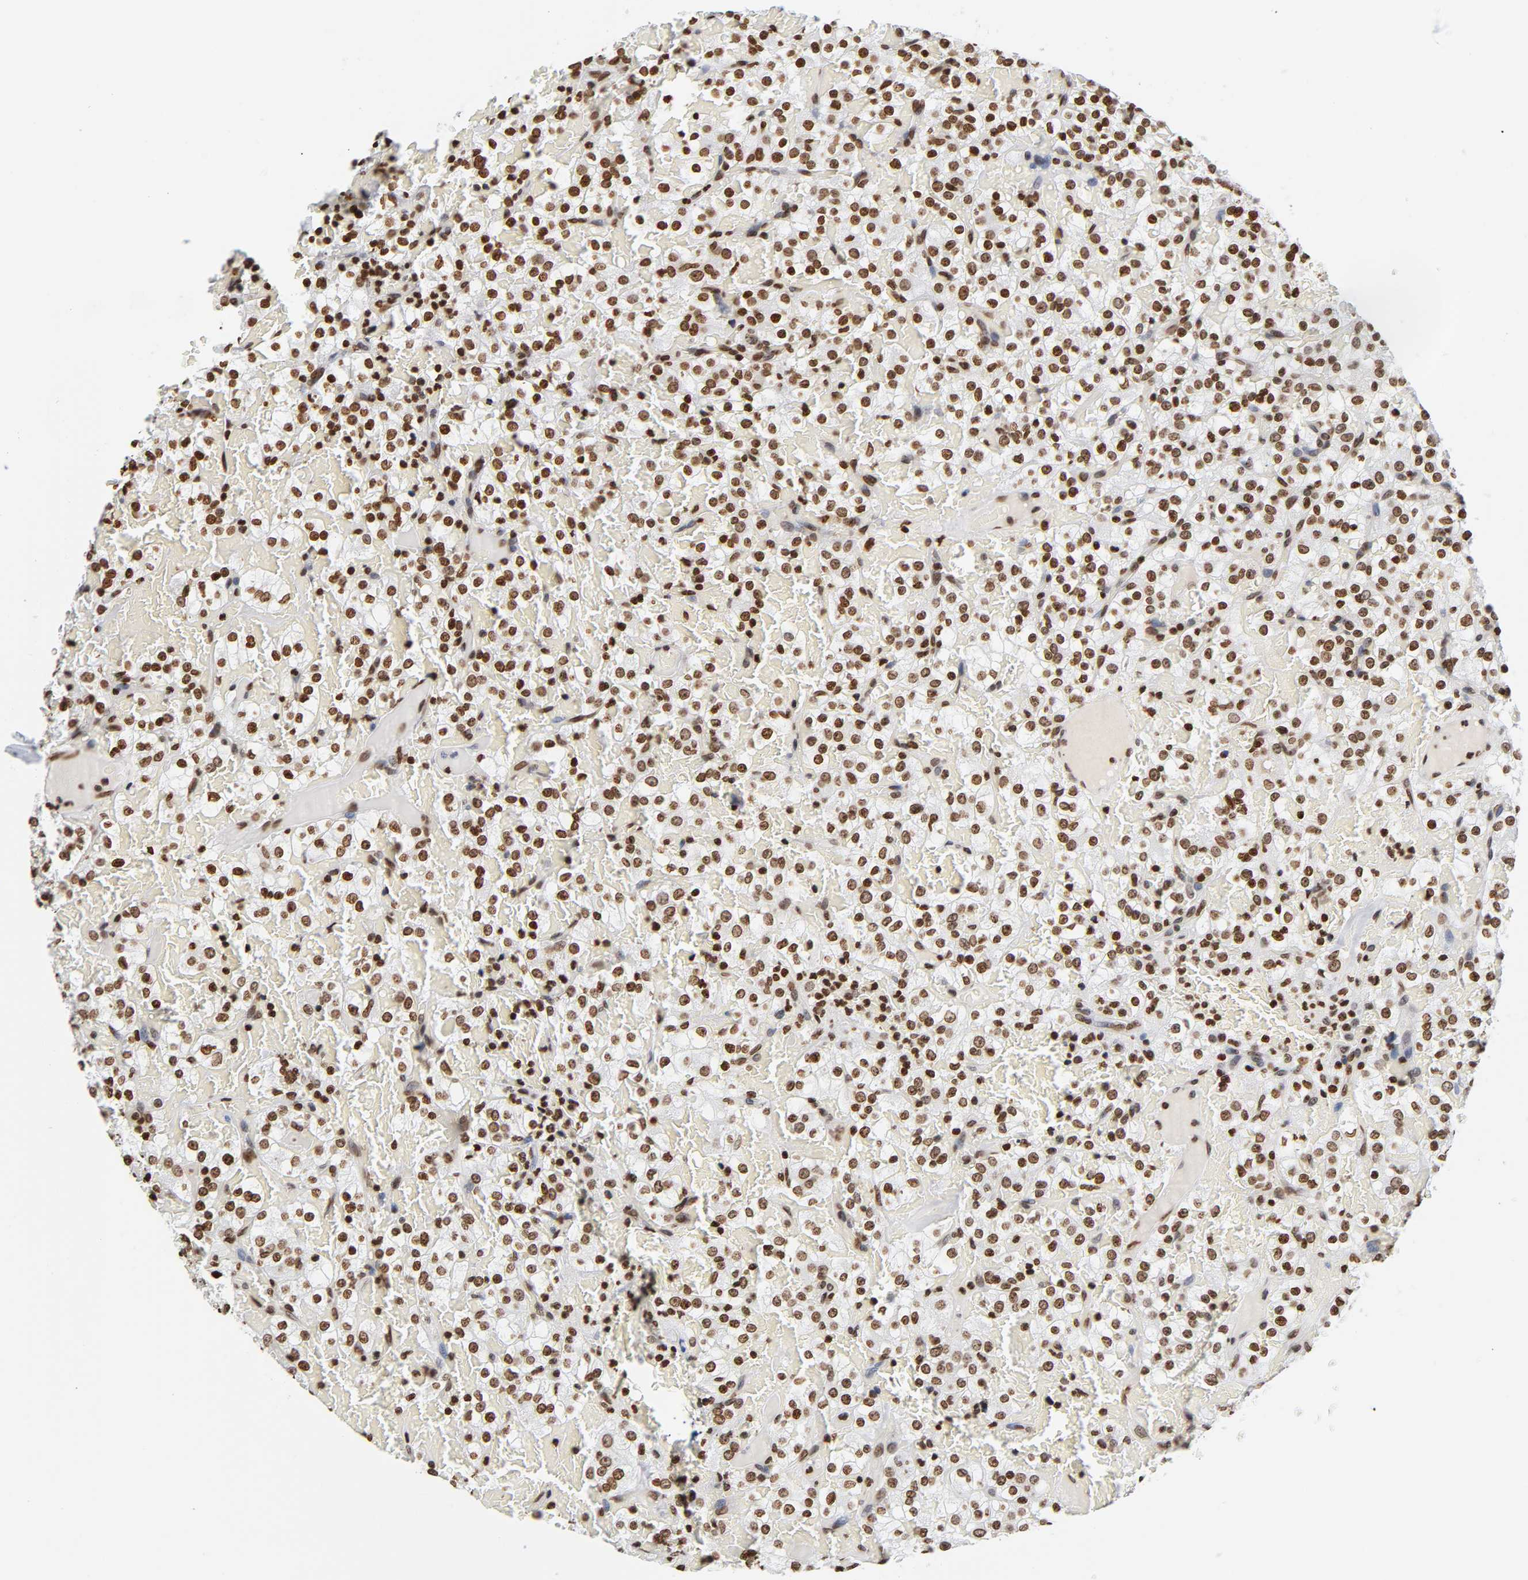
{"staining": {"intensity": "strong", "quantity": ">75%", "location": "nuclear"}, "tissue": "renal cancer", "cell_type": "Tumor cells", "image_type": "cancer", "snomed": [{"axis": "morphology", "description": "Normal tissue, NOS"}, {"axis": "morphology", "description": "Adenocarcinoma, NOS"}, {"axis": "topography", "description": "Kidney"}], "caption": "Adenocarcinoma (renal) stained with DAB (3,3'-diaminobenzidine) immunohistochemistry displays high levels of strong nuclear positivity in approximately >75% of tumor cells.", "gene": "HOXA6", "patient": {"sex": "female", "age": 72}}